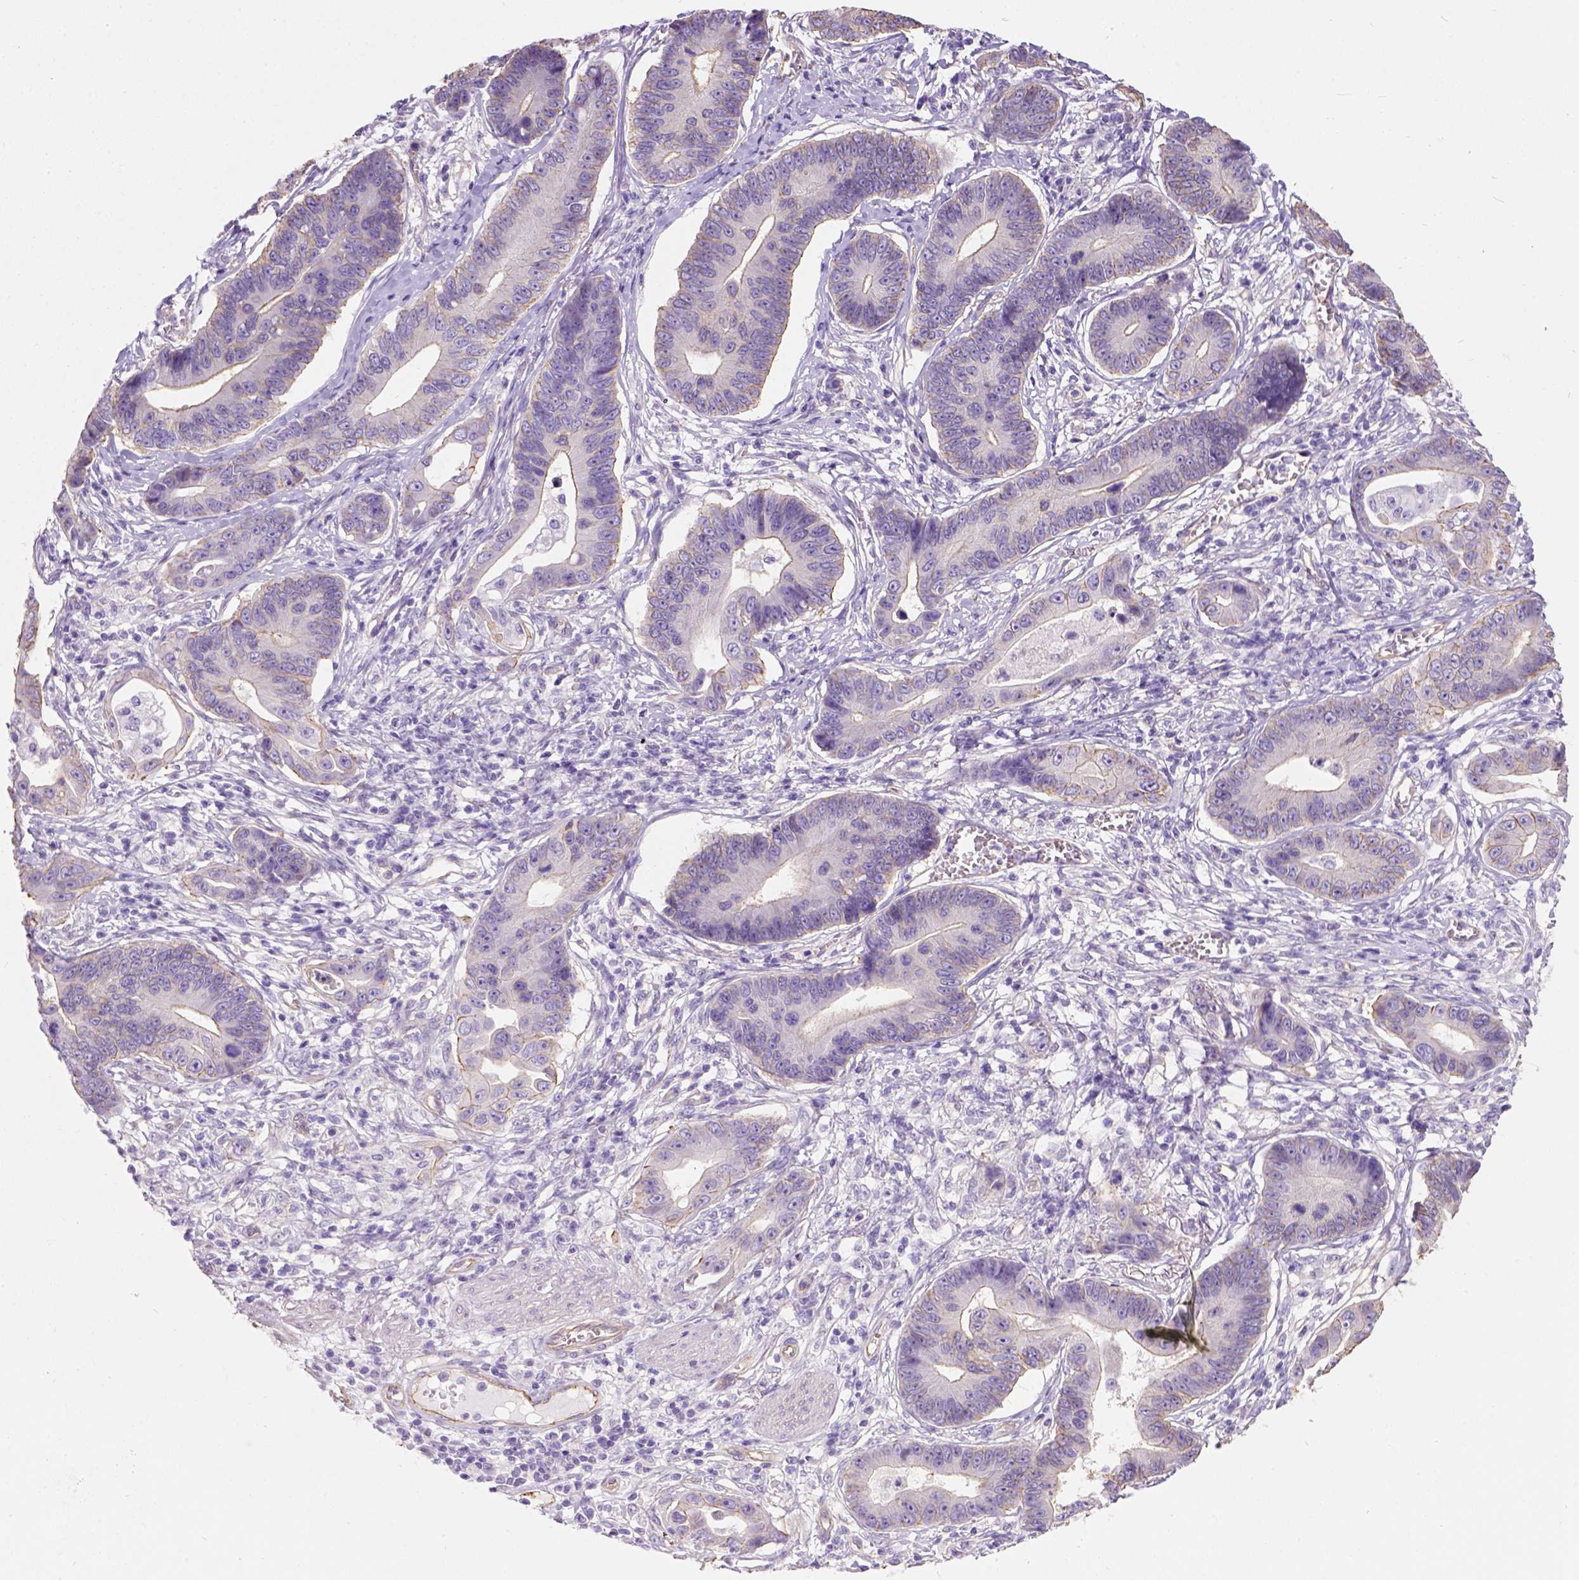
{"staining": {"intensity": "moderate", "quantity": "25%-75%", "location": "cytoplasmic/membranous"}, "tissue": "stomach cancer", "cell_type": "Tumor cells", "image_type": "cancer", "snomed": [{"axis": "morphology", "description": "Adenocarcinoma, NOS"}, {"axis": "topography", "description": "Stomach"}], "caption": "Protein staining by immunohistochemistry (IHC) demonstrates moderate cytoplasmic/membranous expression in approximately 25%-75% of tumor cells in stomach adenocarcinoma.", "gene": "PHF7", "patient": {"sex": "male", "age": 84}}